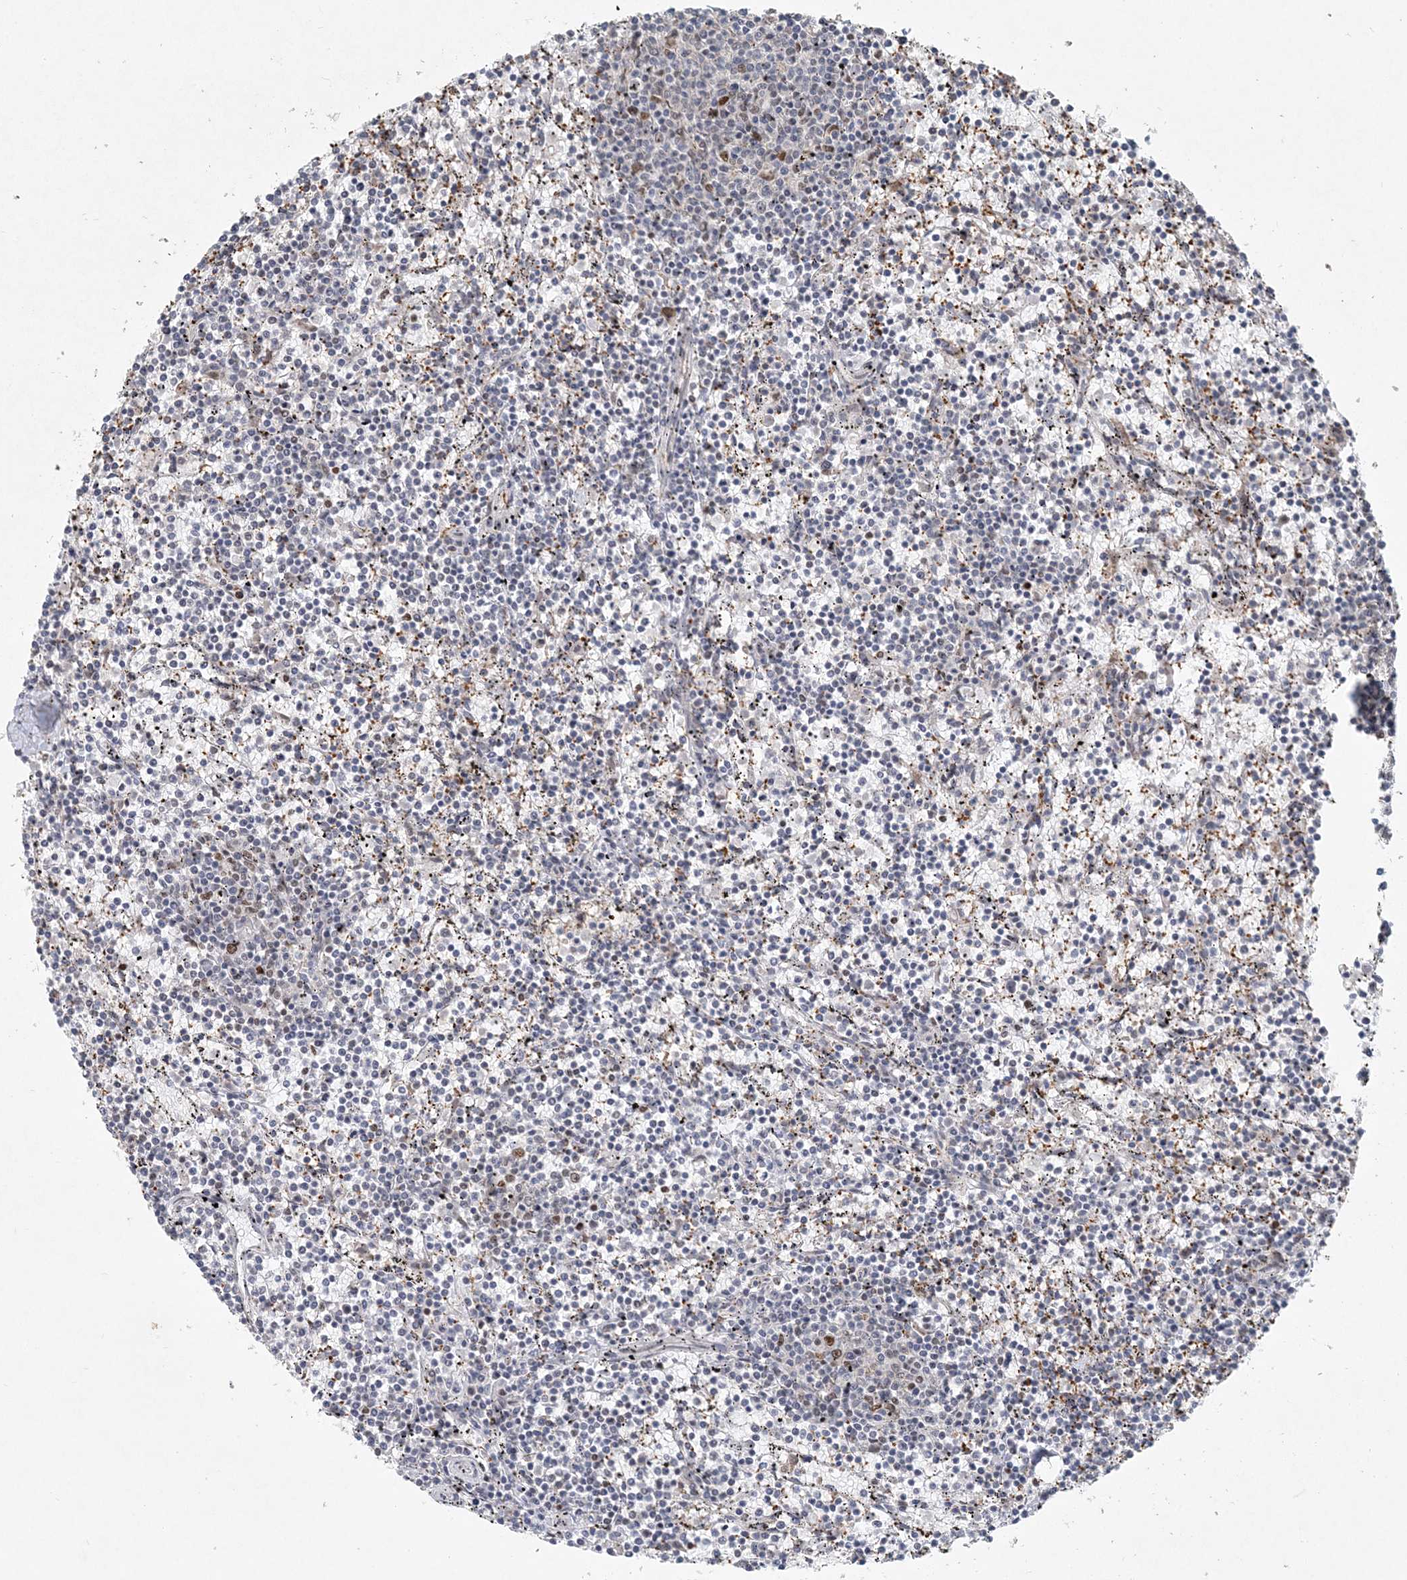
{"staining": {"intensity": "negative", "quantity": "none", "location": "none"}, "tissue": "lymphoma", "cell_type": "Tumor cells", "image_type": "cancer", "snomed": [{"axis": "morphology", "description": "Malignant lymphoma, non-Hodgkin's type, Low grade"}, {"axis": "topography", "description": "Spleen"}], "caption": "Immunohistochemistry (IHC) of human low-grade malignant lymphoma, non-Hodgkin's type displays no expression in tumor cells. (DAB (3,3'-diaminobenzidine) IHC with hematoxylin counter stain).", "gene": "BAZ1B", "patient": {"sex": "female", "age": 50}}